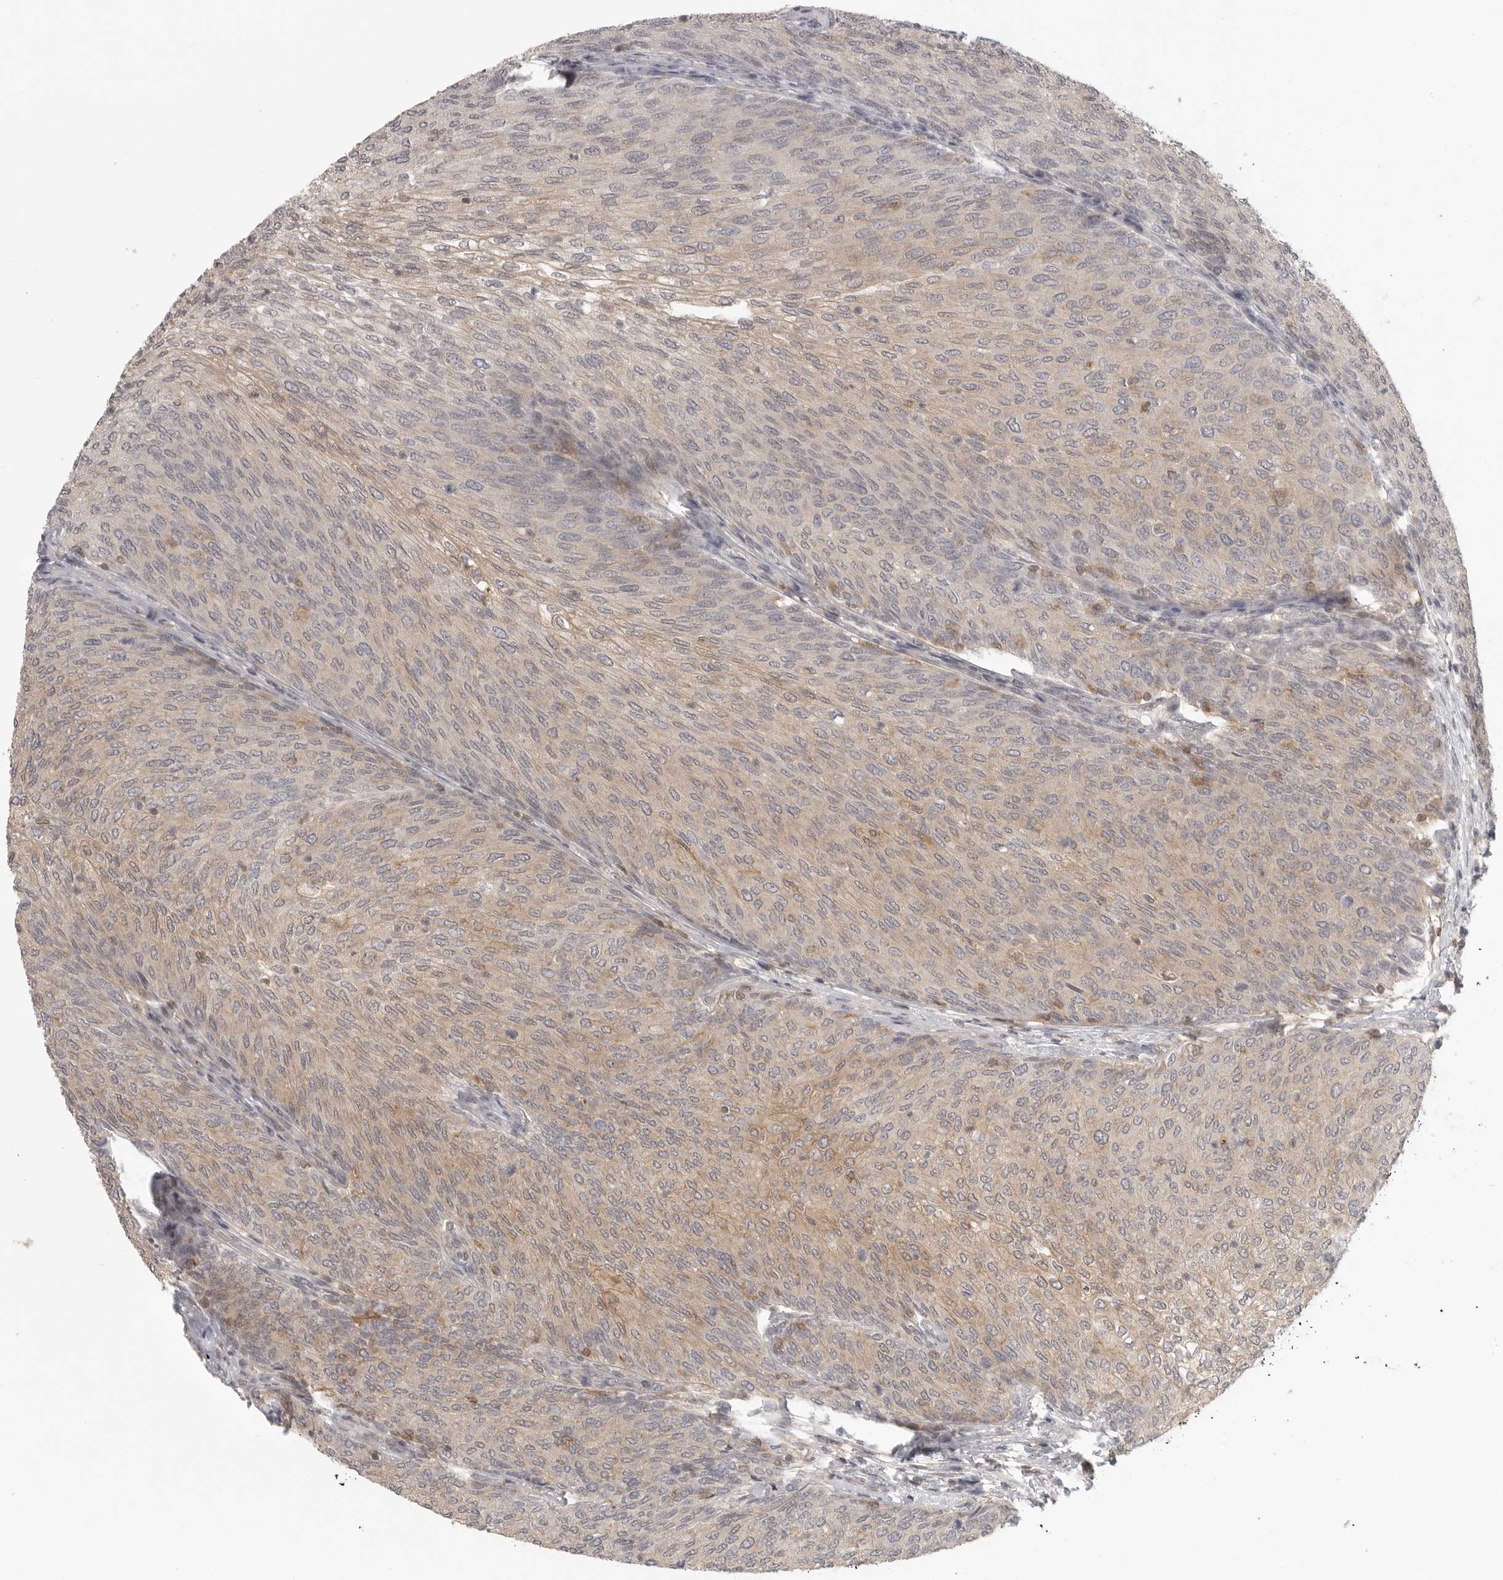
{"staining": {"intensity": "moderate", "quantity": "25%-75%", "location": "cytoplasmic/membranous"}, "tissue": "urothelial cancer", "cell_type": "Tumor cells", "image_type": "cancer", "snomed": [{"axis": "morphology", "description": "Urothelial carcinoma, Low grade"}, {"axis": "topography", "description": "Urinary bladder"}], "caption": "Human urothelial carcinoma (low-grade) stained for a protein (brown) shows moderate cytoplasmic/membranous positive staining in about 25%-75% of tumor cells.", "gene": "DBNL", "patient": {"sex": "female", "age": 79}}